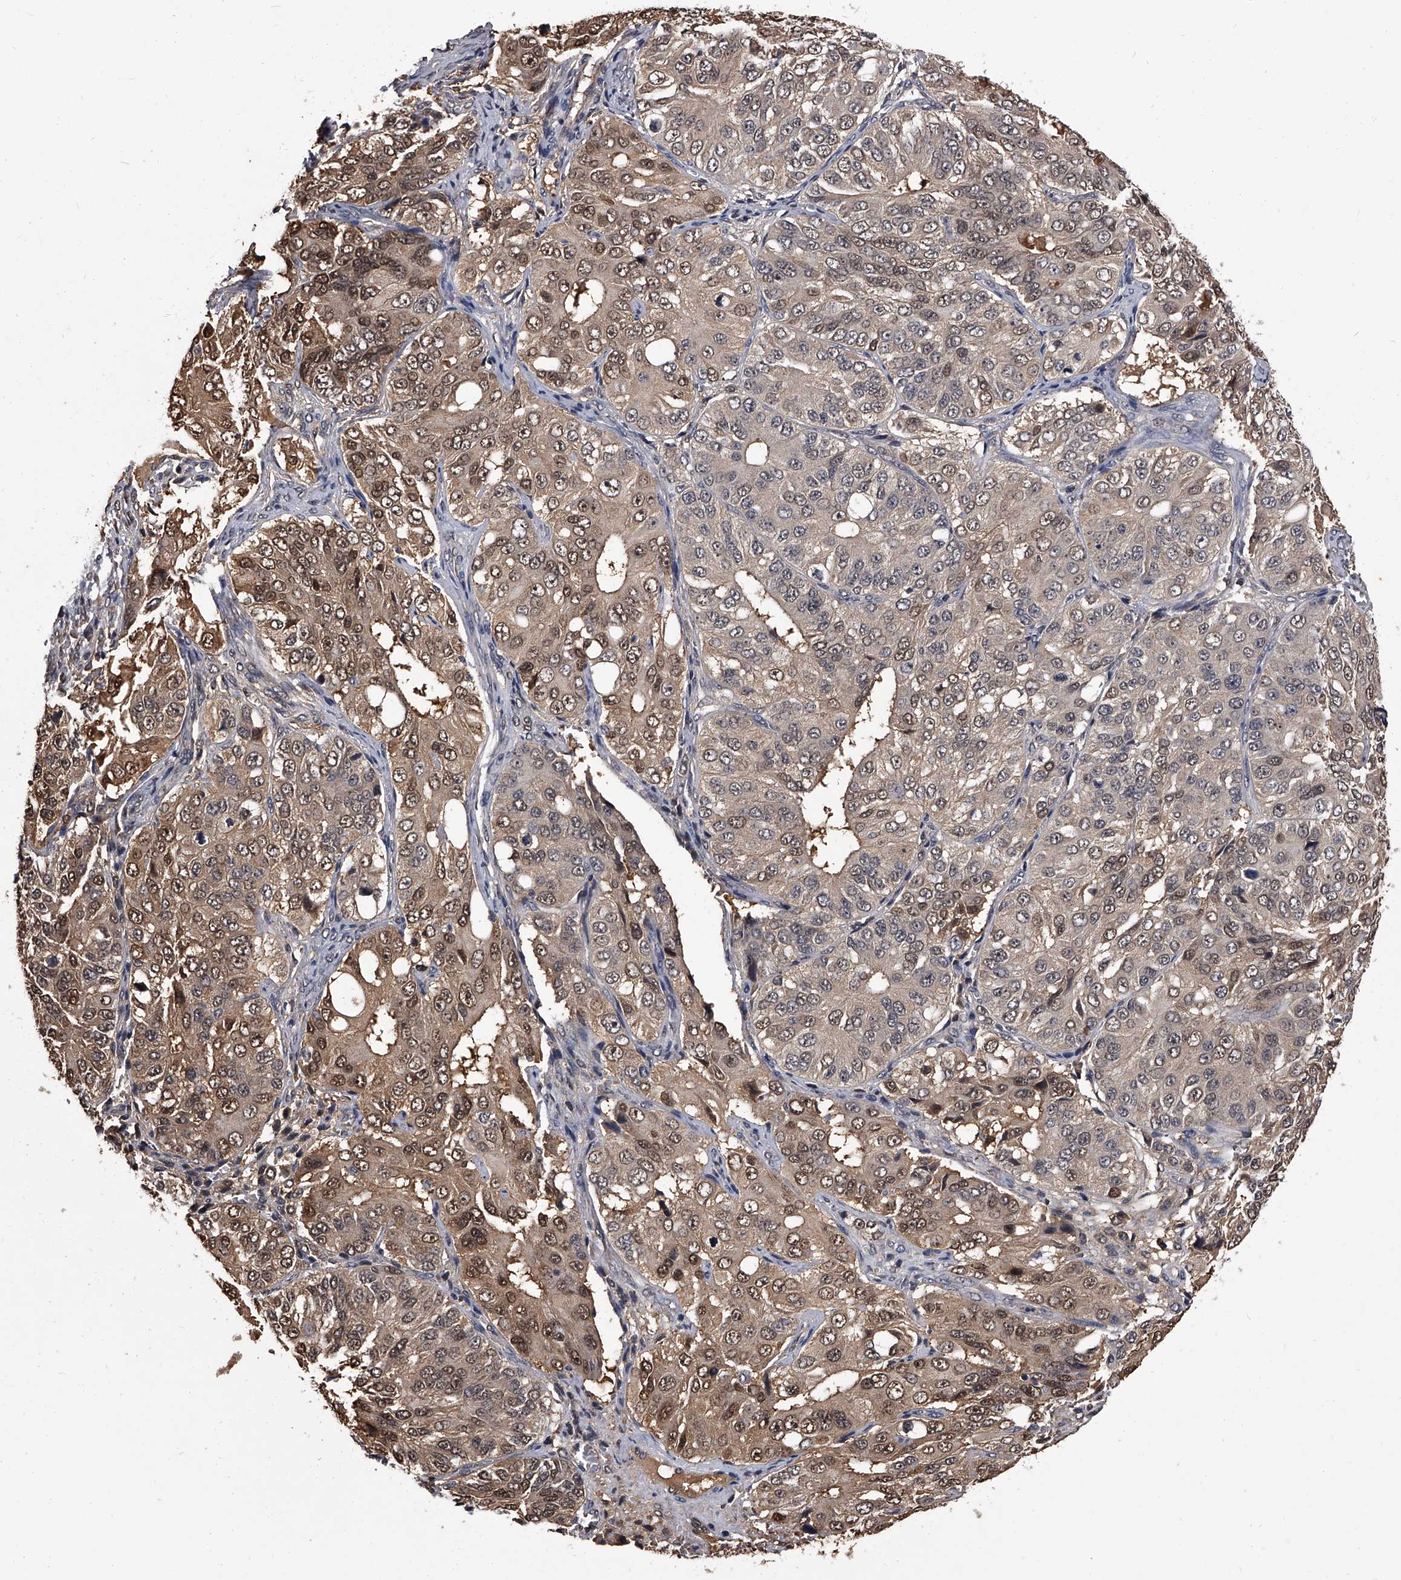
{"staining": {"intensity": "moderate", "quantity": "25%-75%", "location": "cytoplasmic/membranous,nuclear"}, "tissue": "ovarian cancer", "cell_type": "Tumor cells", "image_type": "cancer", "snomed": [{"axis": "morphology", "description": "Carcinoma, endometroid"}, {"axis": "topography", "description": "Ovary"}], "caption": "Tumor cells show medium levels of moderate cytoplasmic/membranous and nuclear staining in approximately 25%-75% of cells in ovarian cancer. Immunohistochemistry stains the protein in brown and the nuclei are stained blue.", "gene": "SLC18B1", "patient": {"sex": "female", "age": 51}}